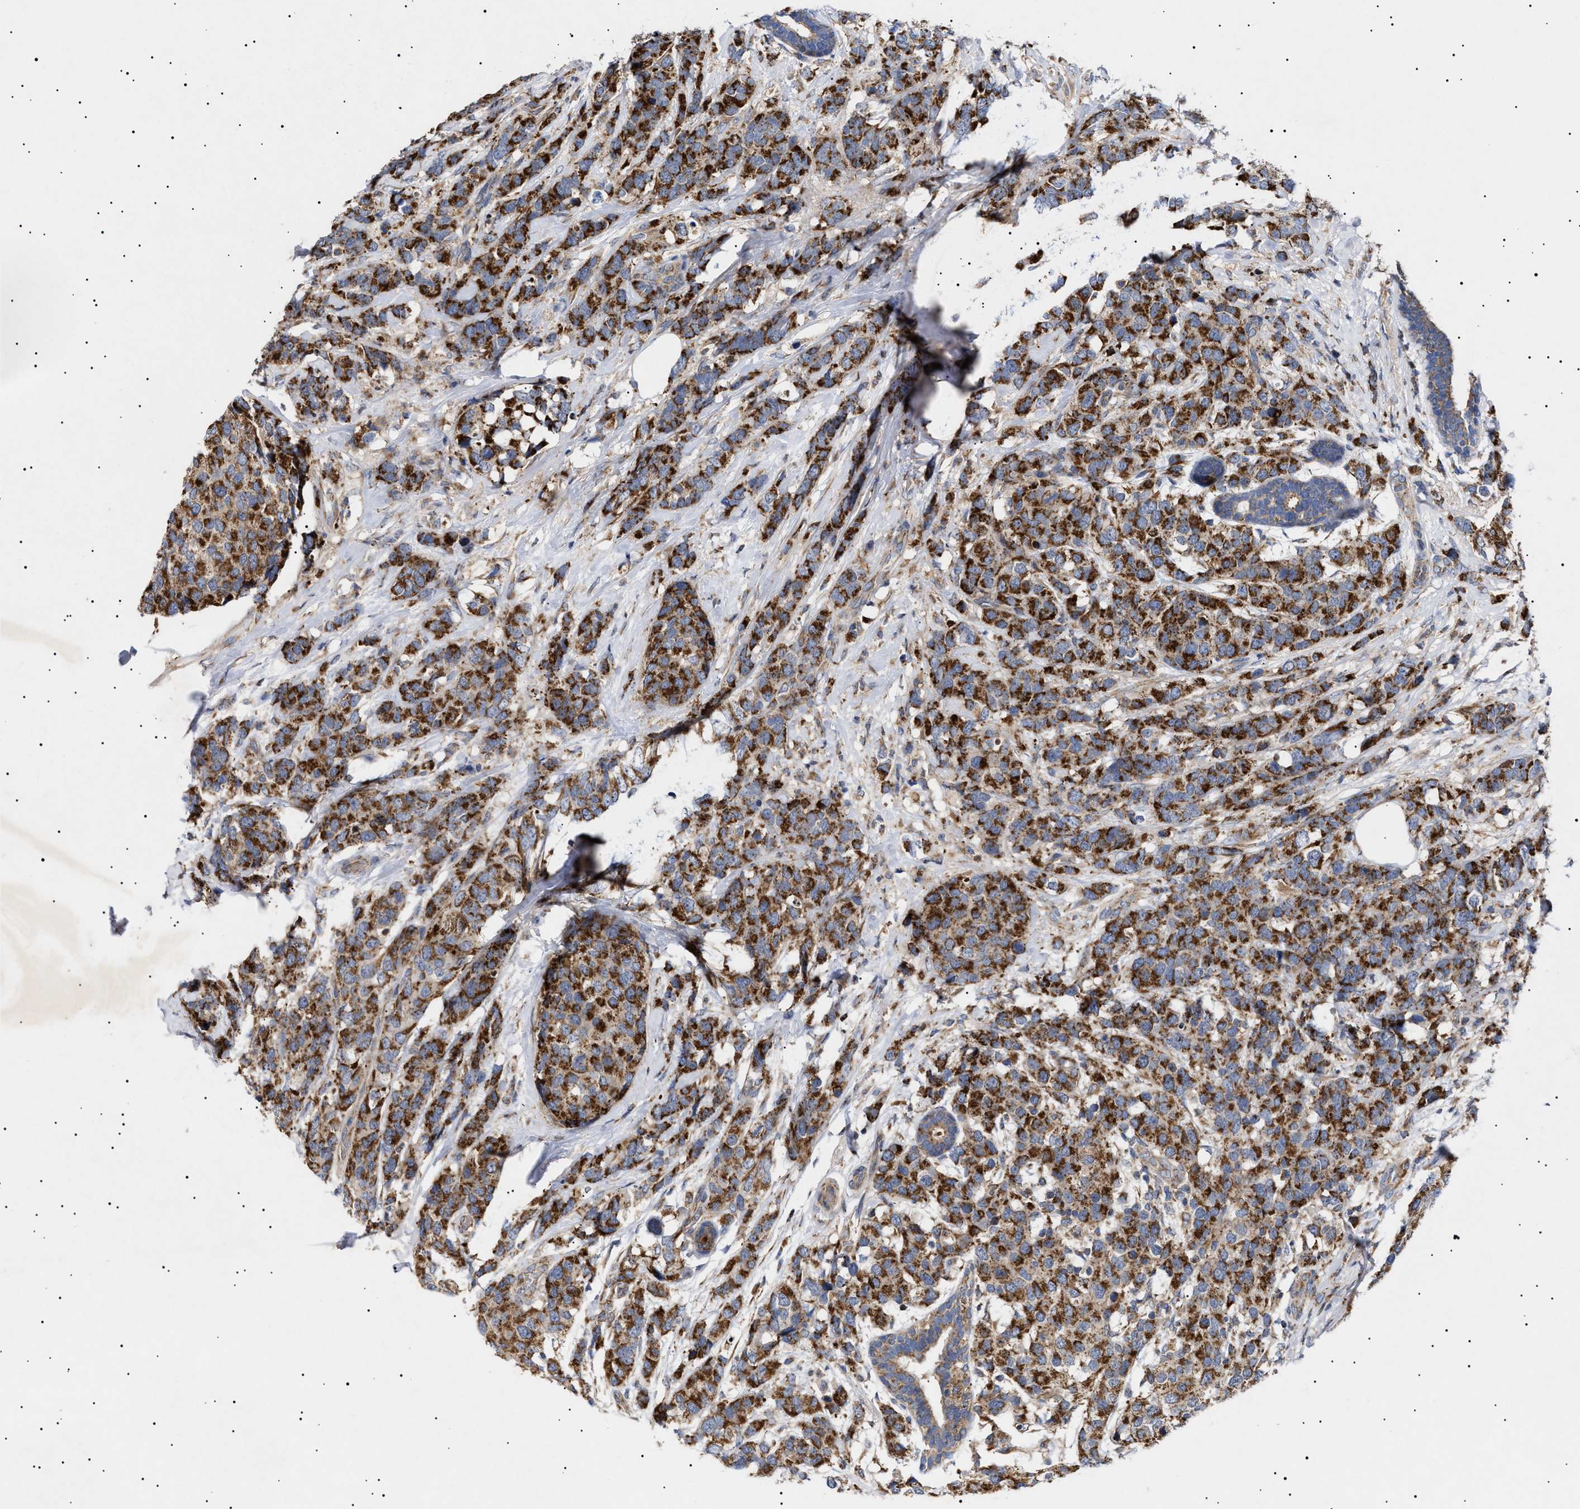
{"staining": {"intensity": "strong", "quantity": ">75%", "location": "cytoplasmic/membranous"}, "tissue": "breast cancer", "cell_type": "Tumor cells", "image_type": "cancer", "snomed": [{"axis": "morphology", "description": "Lobular carcinoma"}, {"axis": "topography", "description": "Breast"}], "caption": "Protein analysis of lobular carcinoma (breast) tissue displays strong cytoplasmic/membranous expression in approximately >75% of tumor cells.", "gene": "MRPL10", "patient": {"sex": "female", "age": 59}}